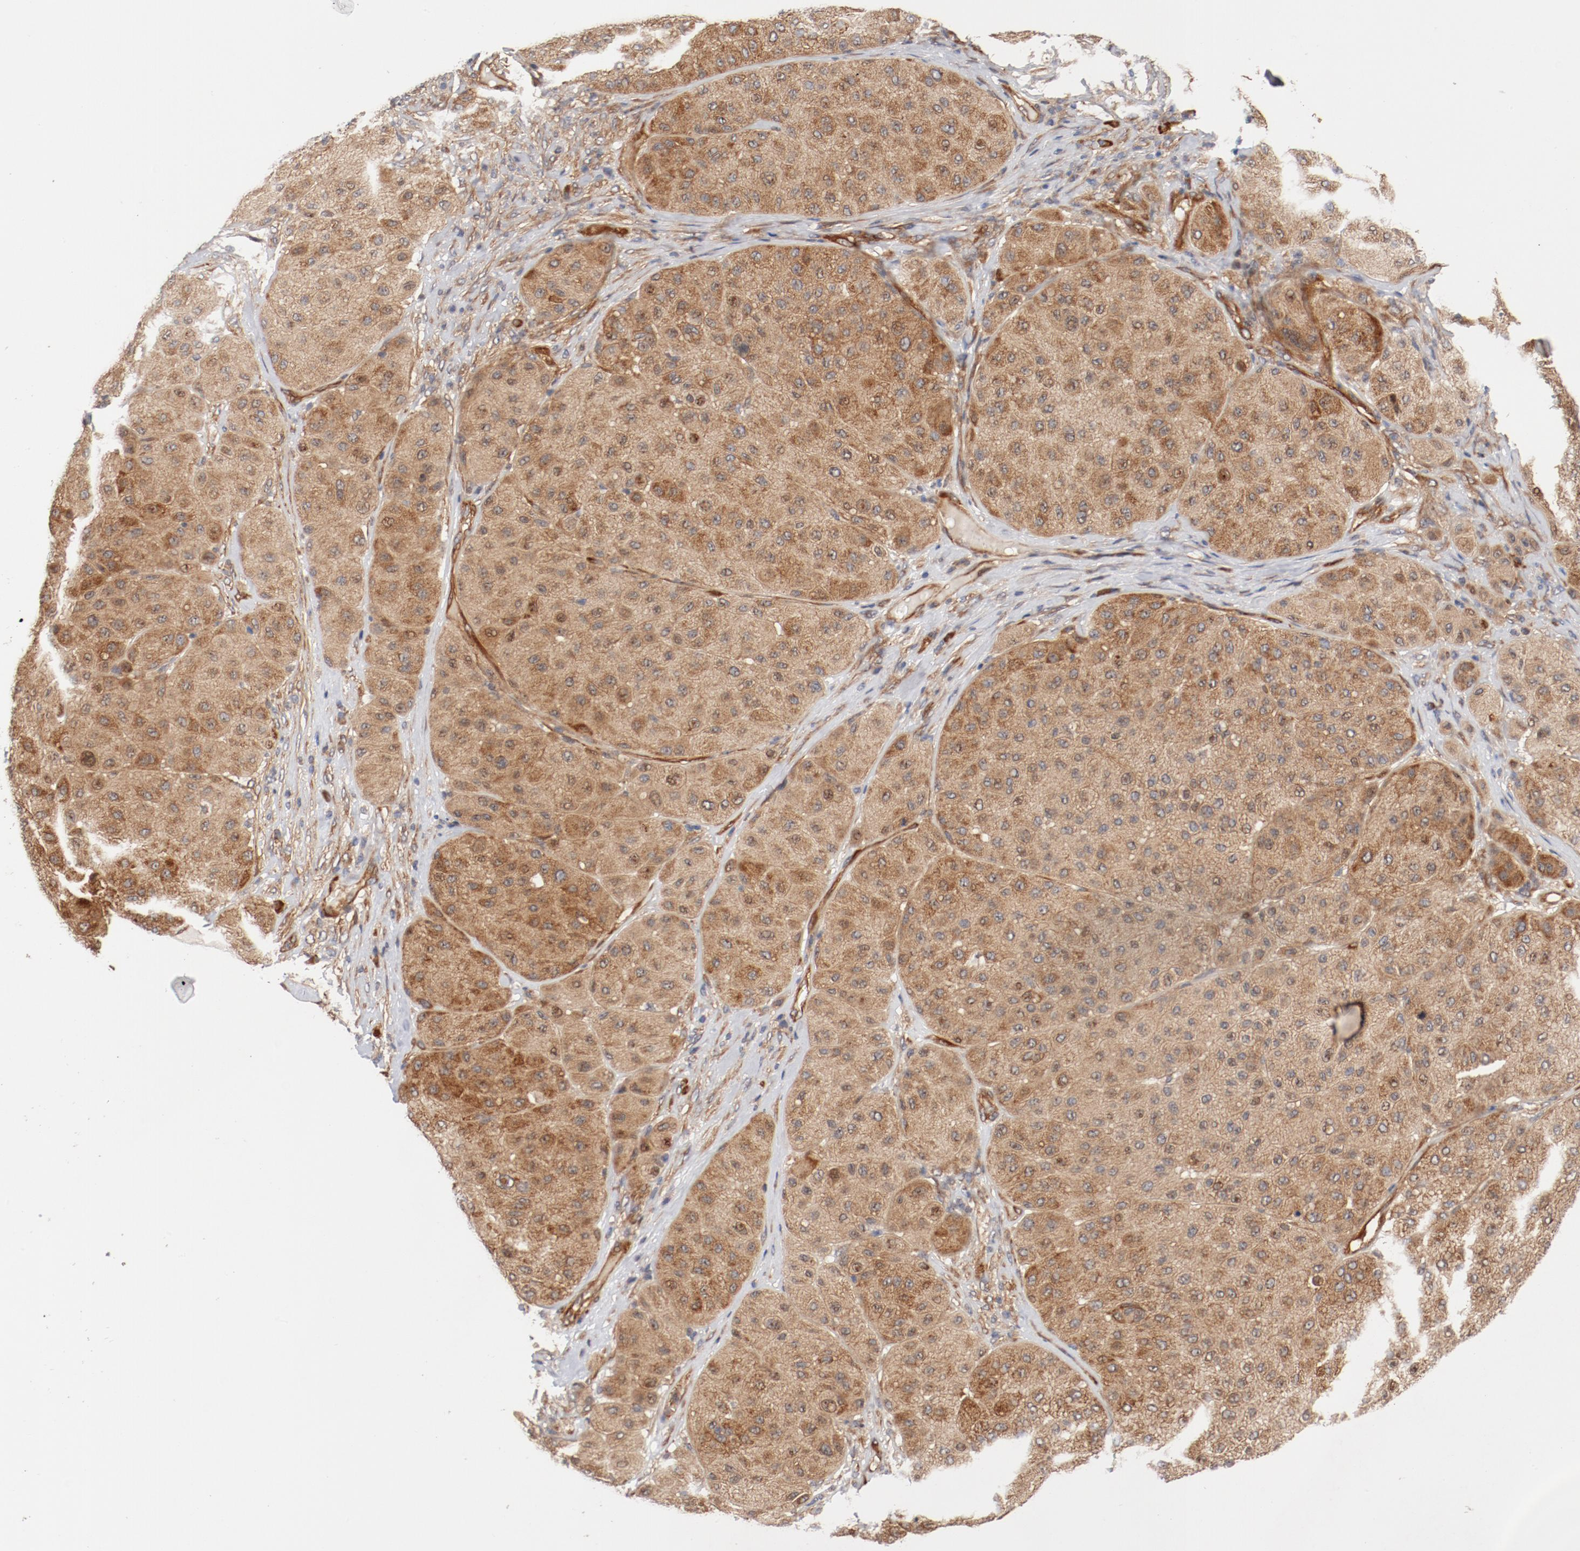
{"staining": {"intensity": "moderate", "quantity": ">75%", "location": "cytoplasmic/membranous"}, "tissue": "melanoma", "cell_type": "Tumor cells", "image_type": "cancer", "snomed": [{"axis": "morphology", "description": "Normal tissue, NOS"}, {"axis": "morphology", "description": "Malignant melanoma, Metastatic site"}, {"axis": "topography", "description": "Skin"}], "caption": "Human malignant melanoma (metastatic site) stained with a brown dye reveals moderate cytoplasmic/membranous positive positivity in approximately >75% of tumor cells.", "gene": "PITPNM2", "patient": {"sex": "male", "age": 41}}